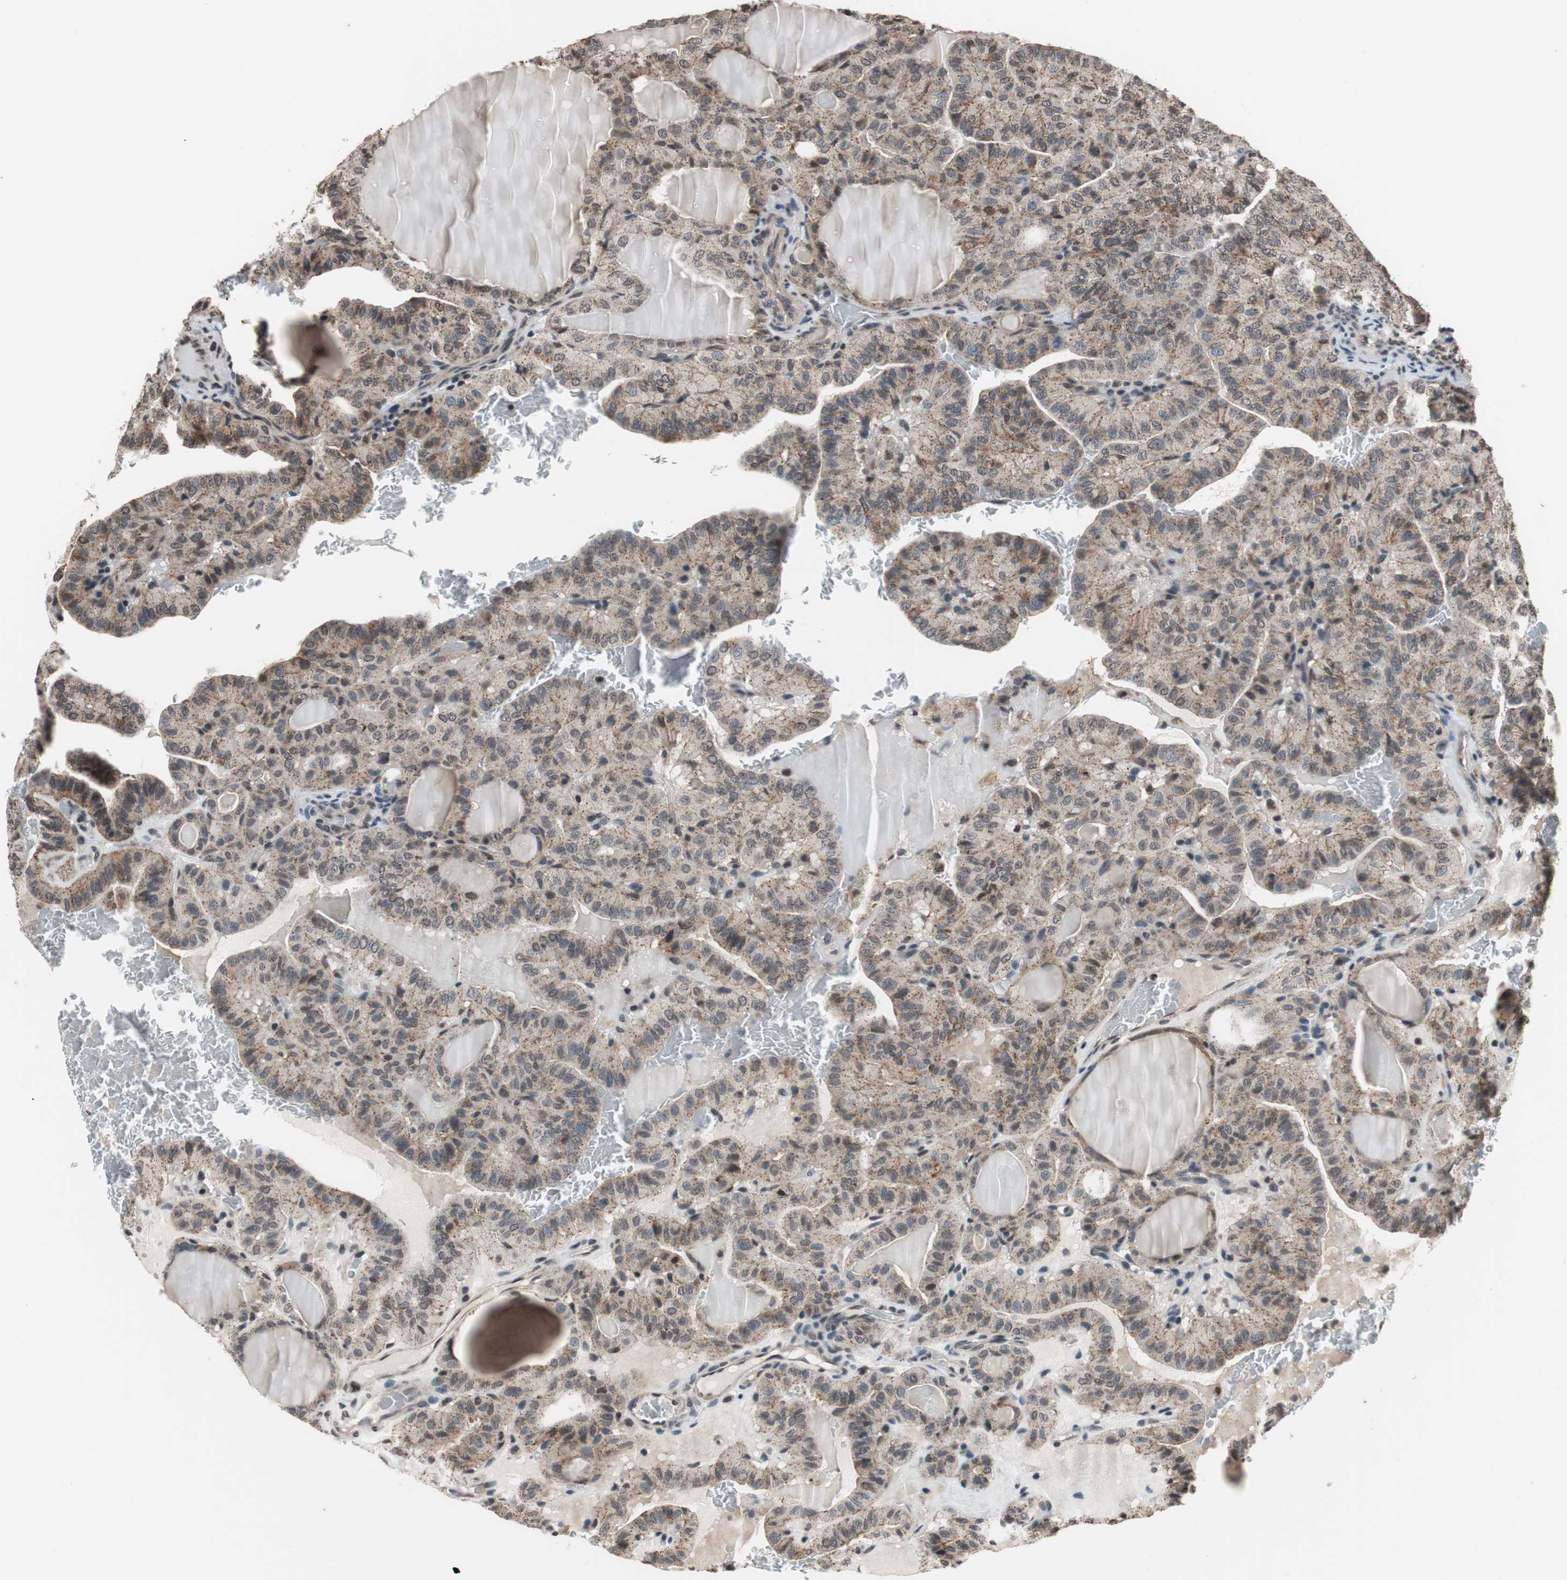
{"staining": {"intensity": "weak", "quantity": ">75%", "location": "cytoplasmic/membranous"}, "tissue": "thyroid cancer", "cell_type": "Tumor cells", "image_type": "cancer", "snomed": [{"axis": "morphology", "description": "Papillary adenocarcinoma, NOS"}, {"axis": "topography", "description": "Thyroid gland"}], "caption": "The micrograph displays staining of thyroid cancer (papillary adenocarcinoma), revealing weak cytoplasmic/membranous protein expression (brown color) within tumor cells.", "gene": "RFC1", "patient": {"sex": "male", "age": 77}}